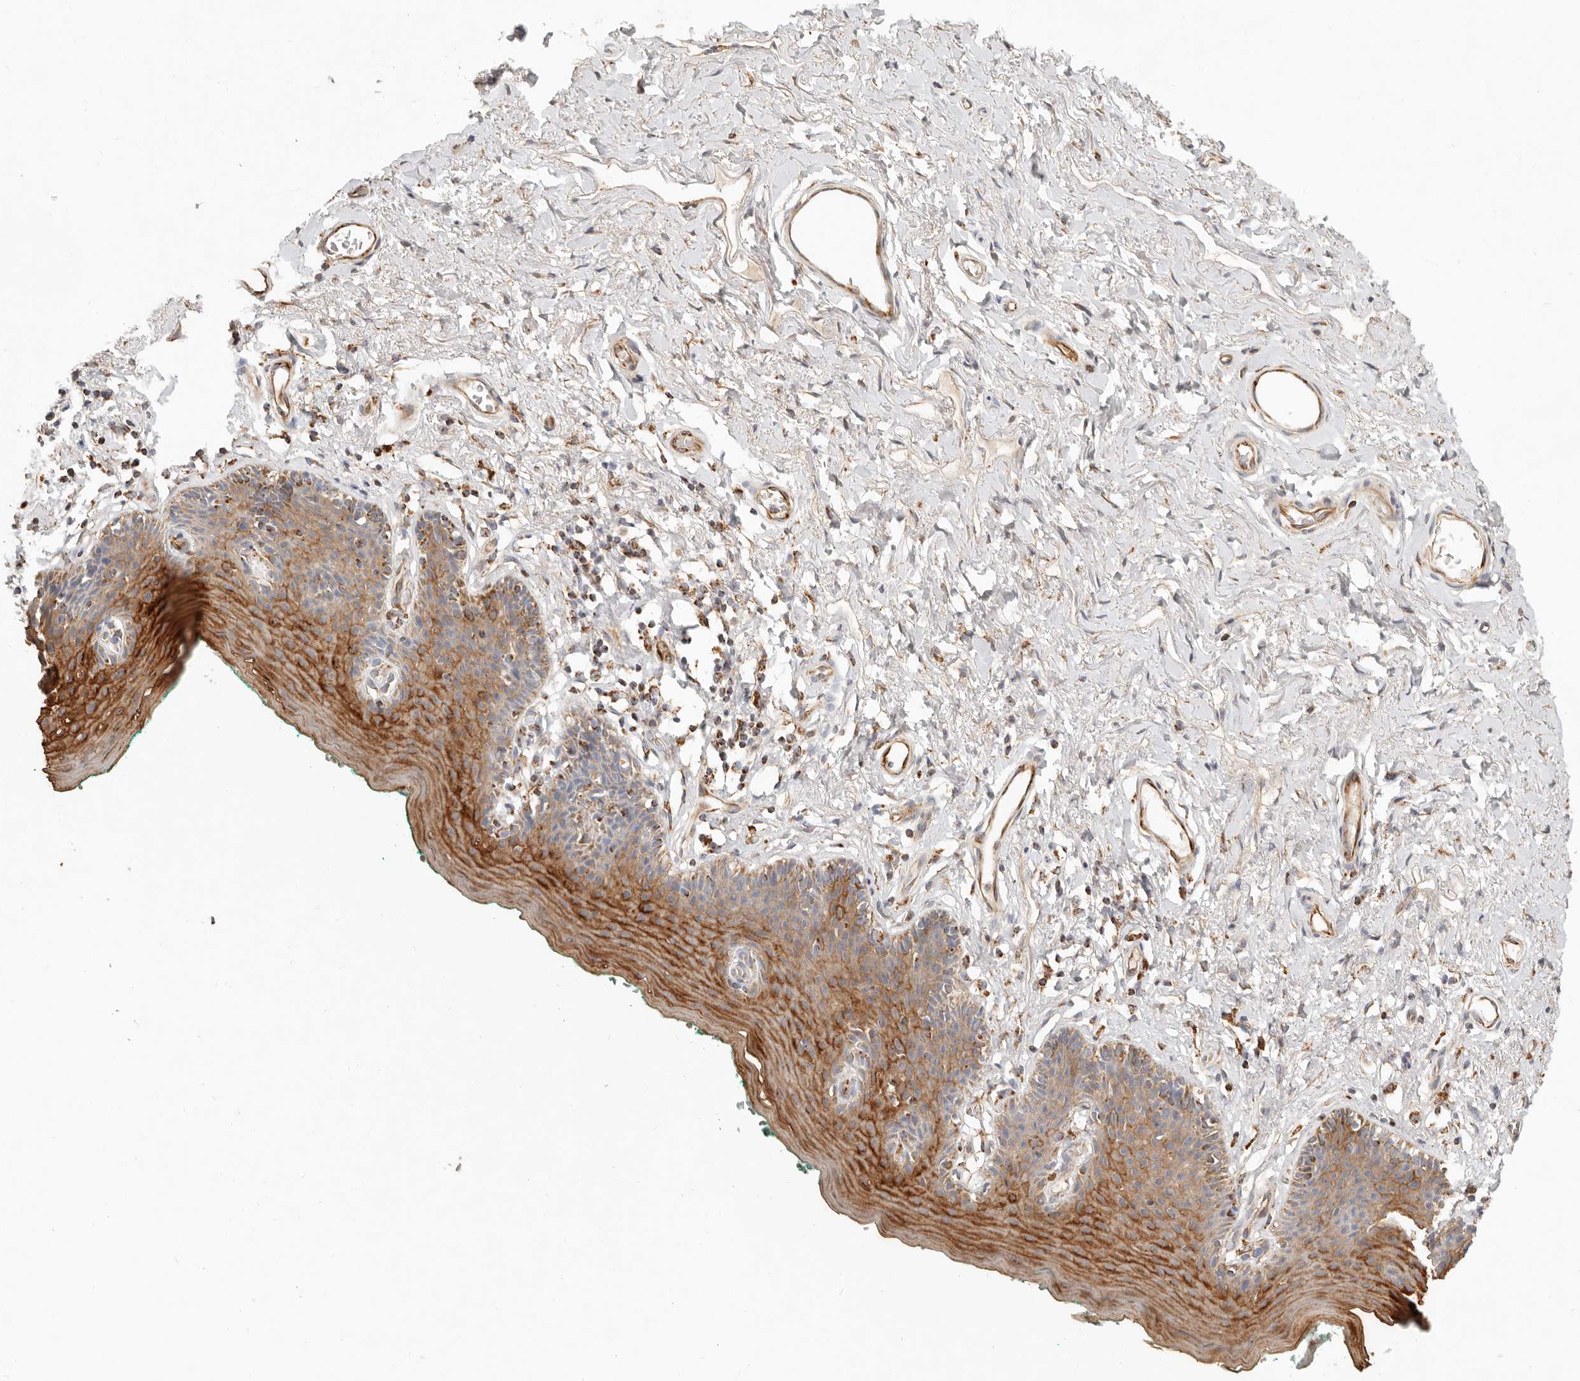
{"staining": {"intensity": "strong", "quantity": ">75%", "location": "cytoplasmic/membranous"}, "tissue": "skin", "cell_type": "Epidermal cells", "image_type": "normal", "snomed": [{"axis": "morphology", "description": "Normal tissue, NOS"}, {"axis": "topography", "description": "Vulva"}], "caption": "DAB immunohistochemical staining of benign human skin exhibits strong cytoplasmic/membranous protein staining in about >75% of epidermal cells.", "gene": "ARHGEF10L", "patient": {"sex": "female", "age": 66}}